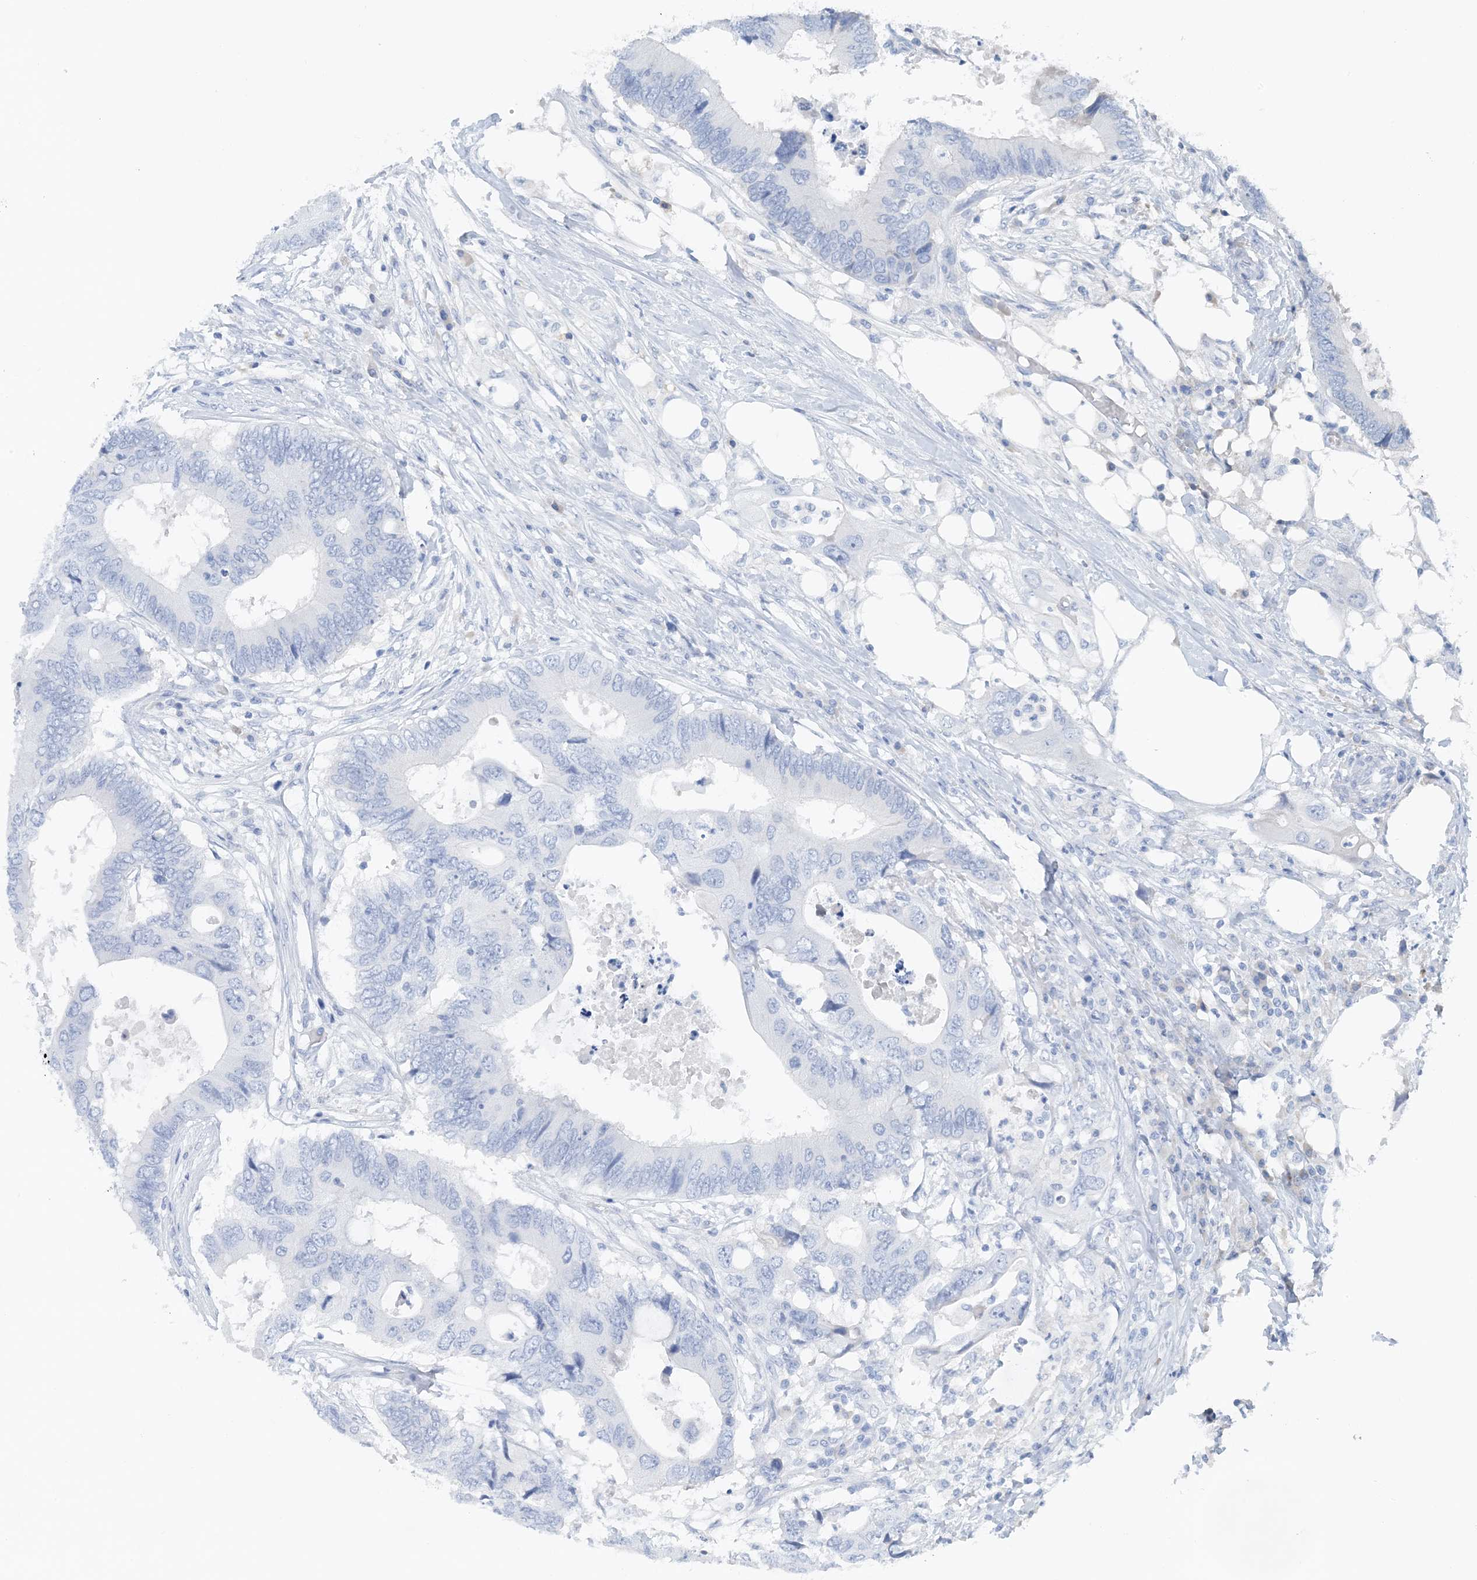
{"staining": {"intensity": "negative", "quantity": "none", "location": "none"}, "tissue": "colorectal cancer", "cell_type": "Tumor cells", "image_type": "cancer", "snomed": [{"axis": "morphology", "description": "Adenocarcinoma, NOS"}, {"axis": "topography", "description": "Colon"}], "caption": "There is no significant staining in tumor cells of adenocarcinoma (colorectal).", "gene": "CTRL", "patient": {"sex": "male", "age": 71}}